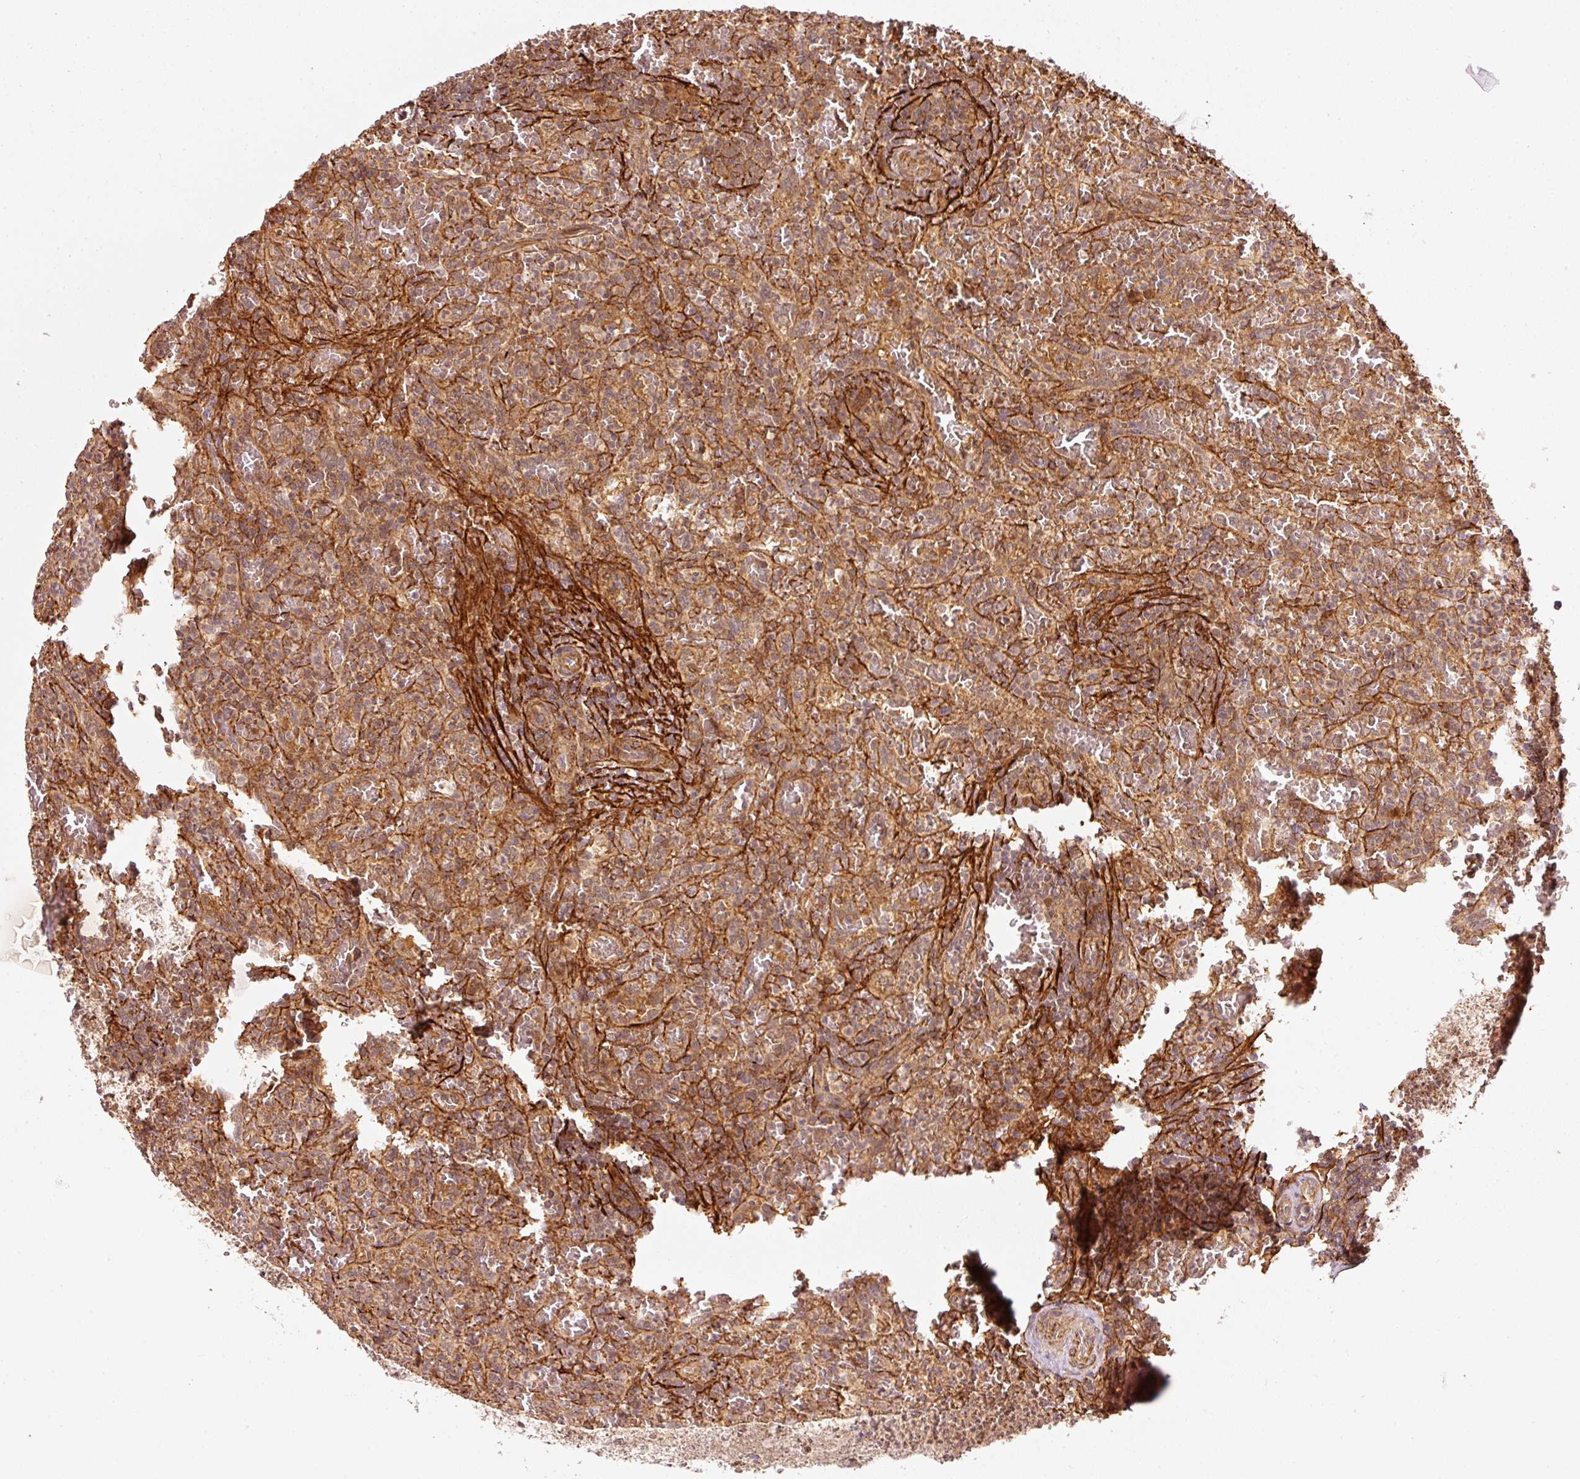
{"staining": {"intensity": "weak", "quantity": ">75%", "location": "cytoplasmic/membranous"}, "tissue": "lymphoma", "cell_type": "Tumor cells", "image_type": "cancer", "snomed": [{"axis": "morphology", "description": "Malignant lymphoma, non-Hodgkin's type, Low grade"}, {"axis": "topography", "description": "Spleen"}], "caption": "Brown immunohistochemical staining in low-grade malignant lymphoma, non-Hodgkin's type exhibits weak cytoplasmic/membranous positivity in approximately >75% of tumor cells.", "gene": "PSMD1", "patient": {"sex": "female", "age": 64}}